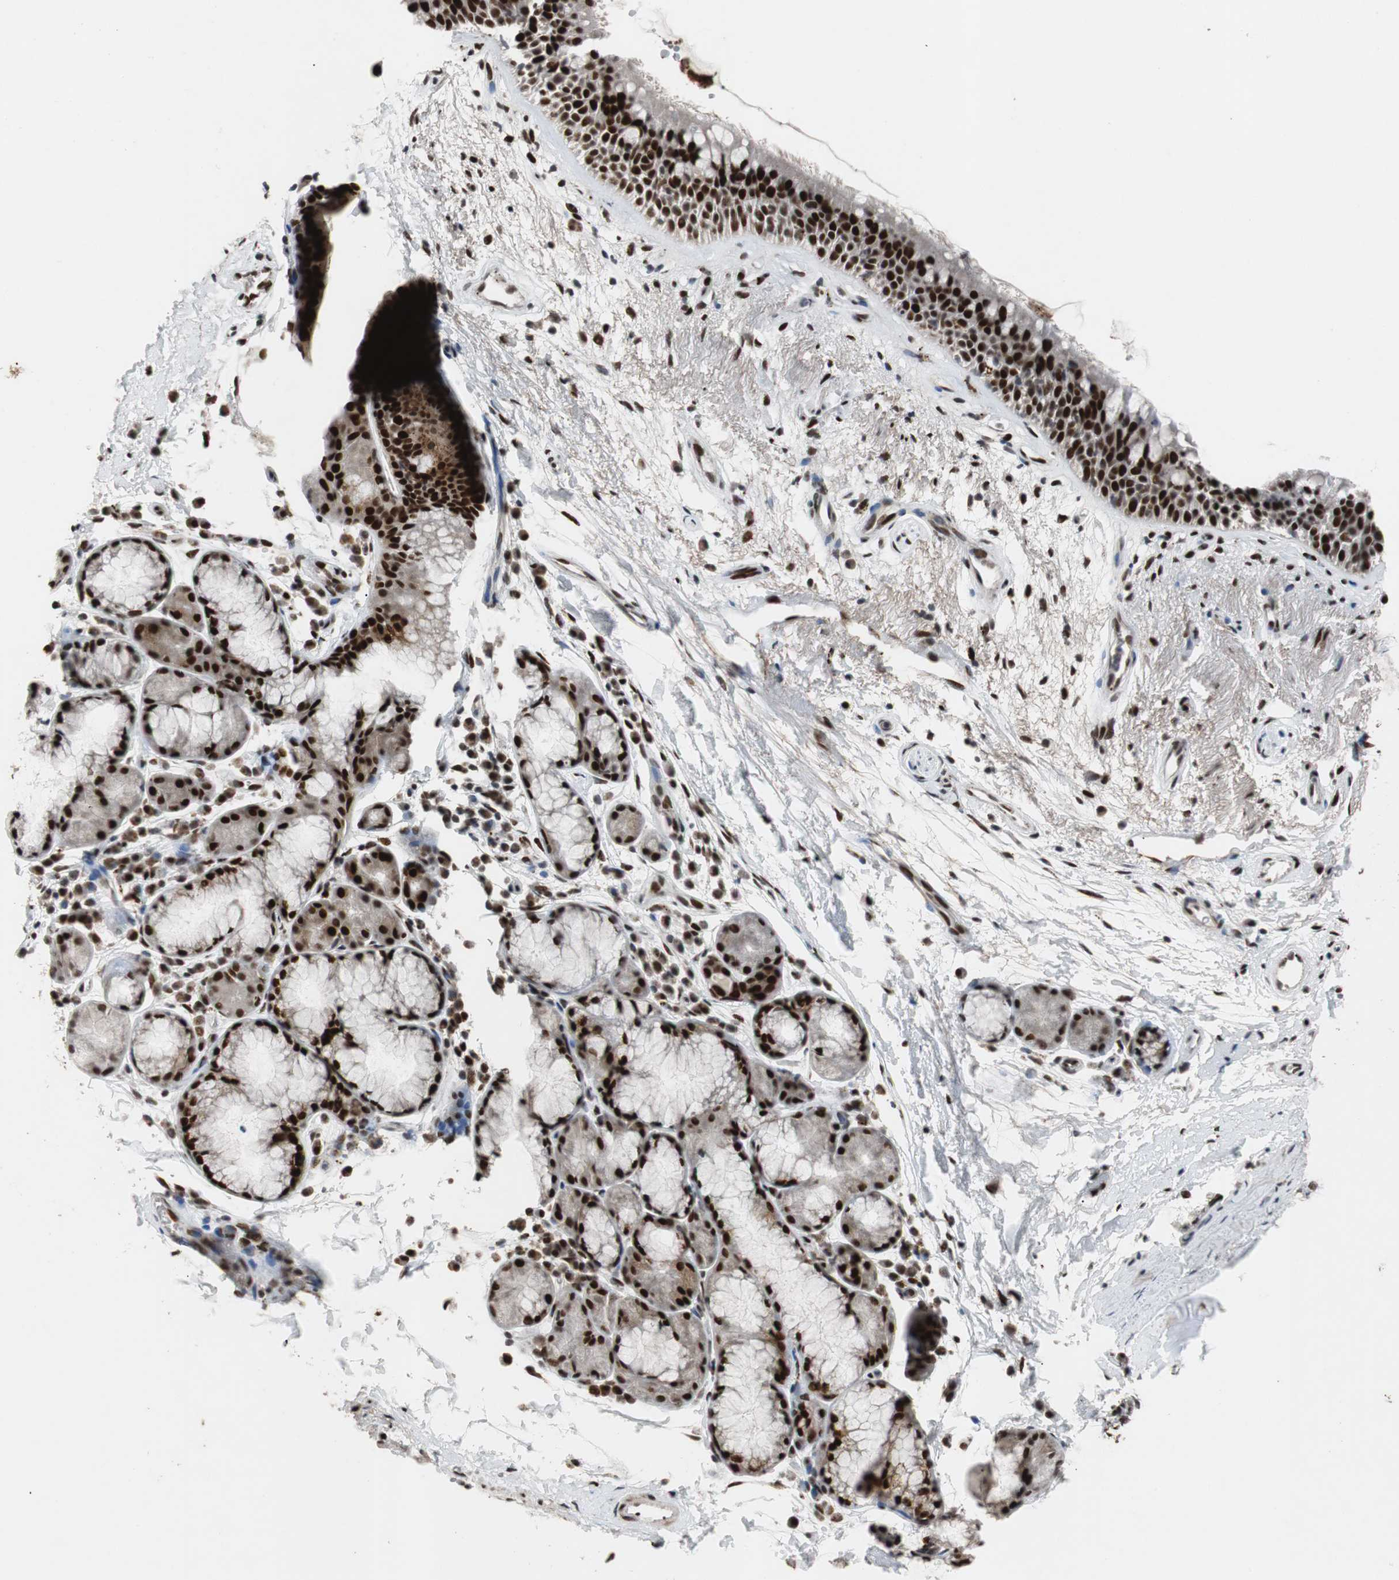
{"staining": {"intensity": "strong", "quantity": ">75%", "location": "nuclear"}, "tissue": "bronchus", "cell_type": "Respiratory epithelial cells", "image_type": "normal", "snomed": [{"axis": "morphology", "description": "Normal tissue, NOS"}, {"axis": "topography", "description": "Bronchus"}], "caption": "The immunohistochemical stain shows strong nuclear expression in respiratory epithelial cells of benign bronchus. (DAB IHC with brightfield microscopy, high magnification).", "gene": "NBL1", "patient": {"sex": "female", "age": 54}}